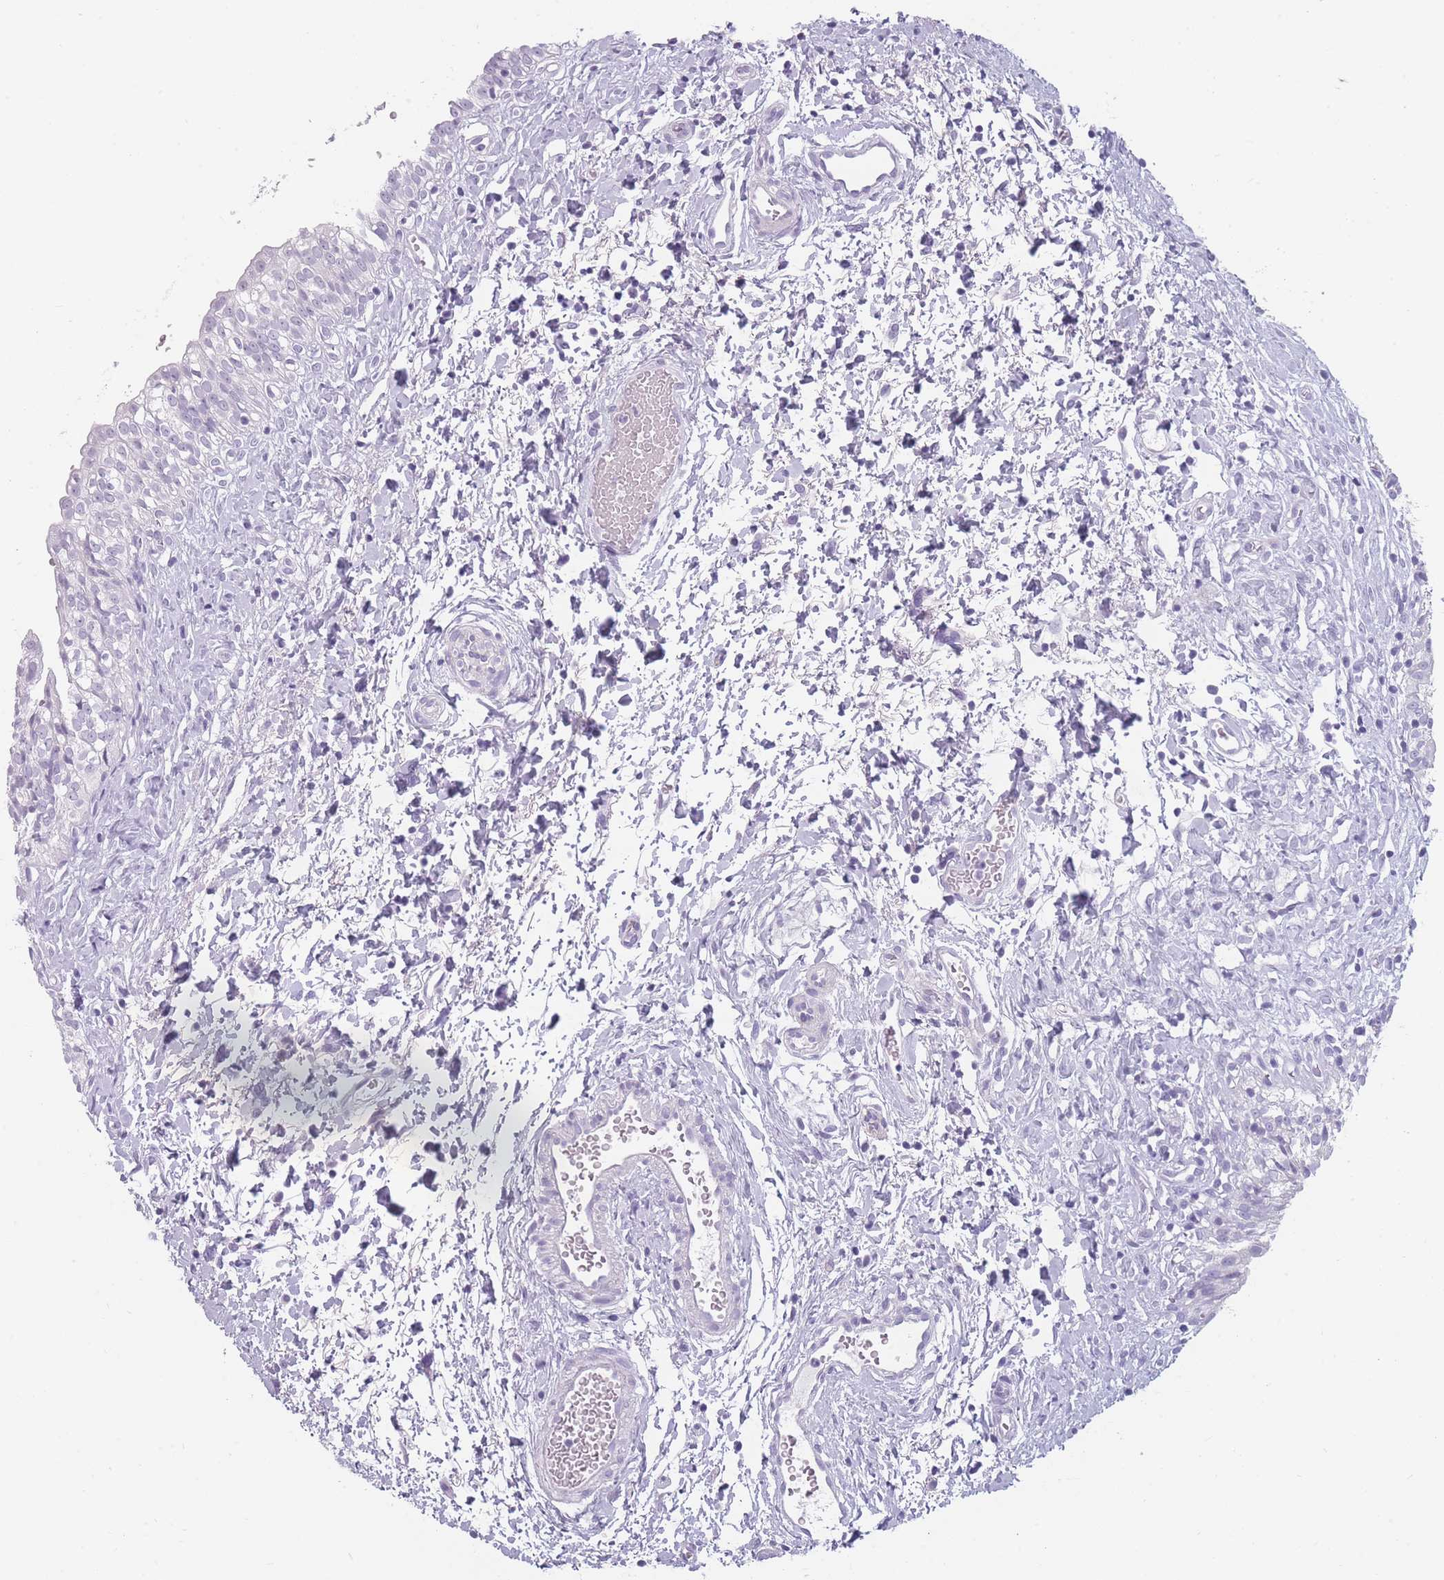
{"staining": {"intensity": "negative", "quantity": "none", "location": "none"}, "tissue": "urinary bladder", "cell_type": "Urothelial cells", "image_type": "normal", "snomed": [{"axis": "morphology", "description": "Normal tissue, NOS"}, {"axis": "topography", "description": "Urinary bladder"}], "caption": "Normal urinary bladder was stained to show a protein in brown. There is no significant staining in urothelial cells. Nuclei are stained in blue.", "gene": "CCNO", "patient": {"sex": "male", "age": 51}}